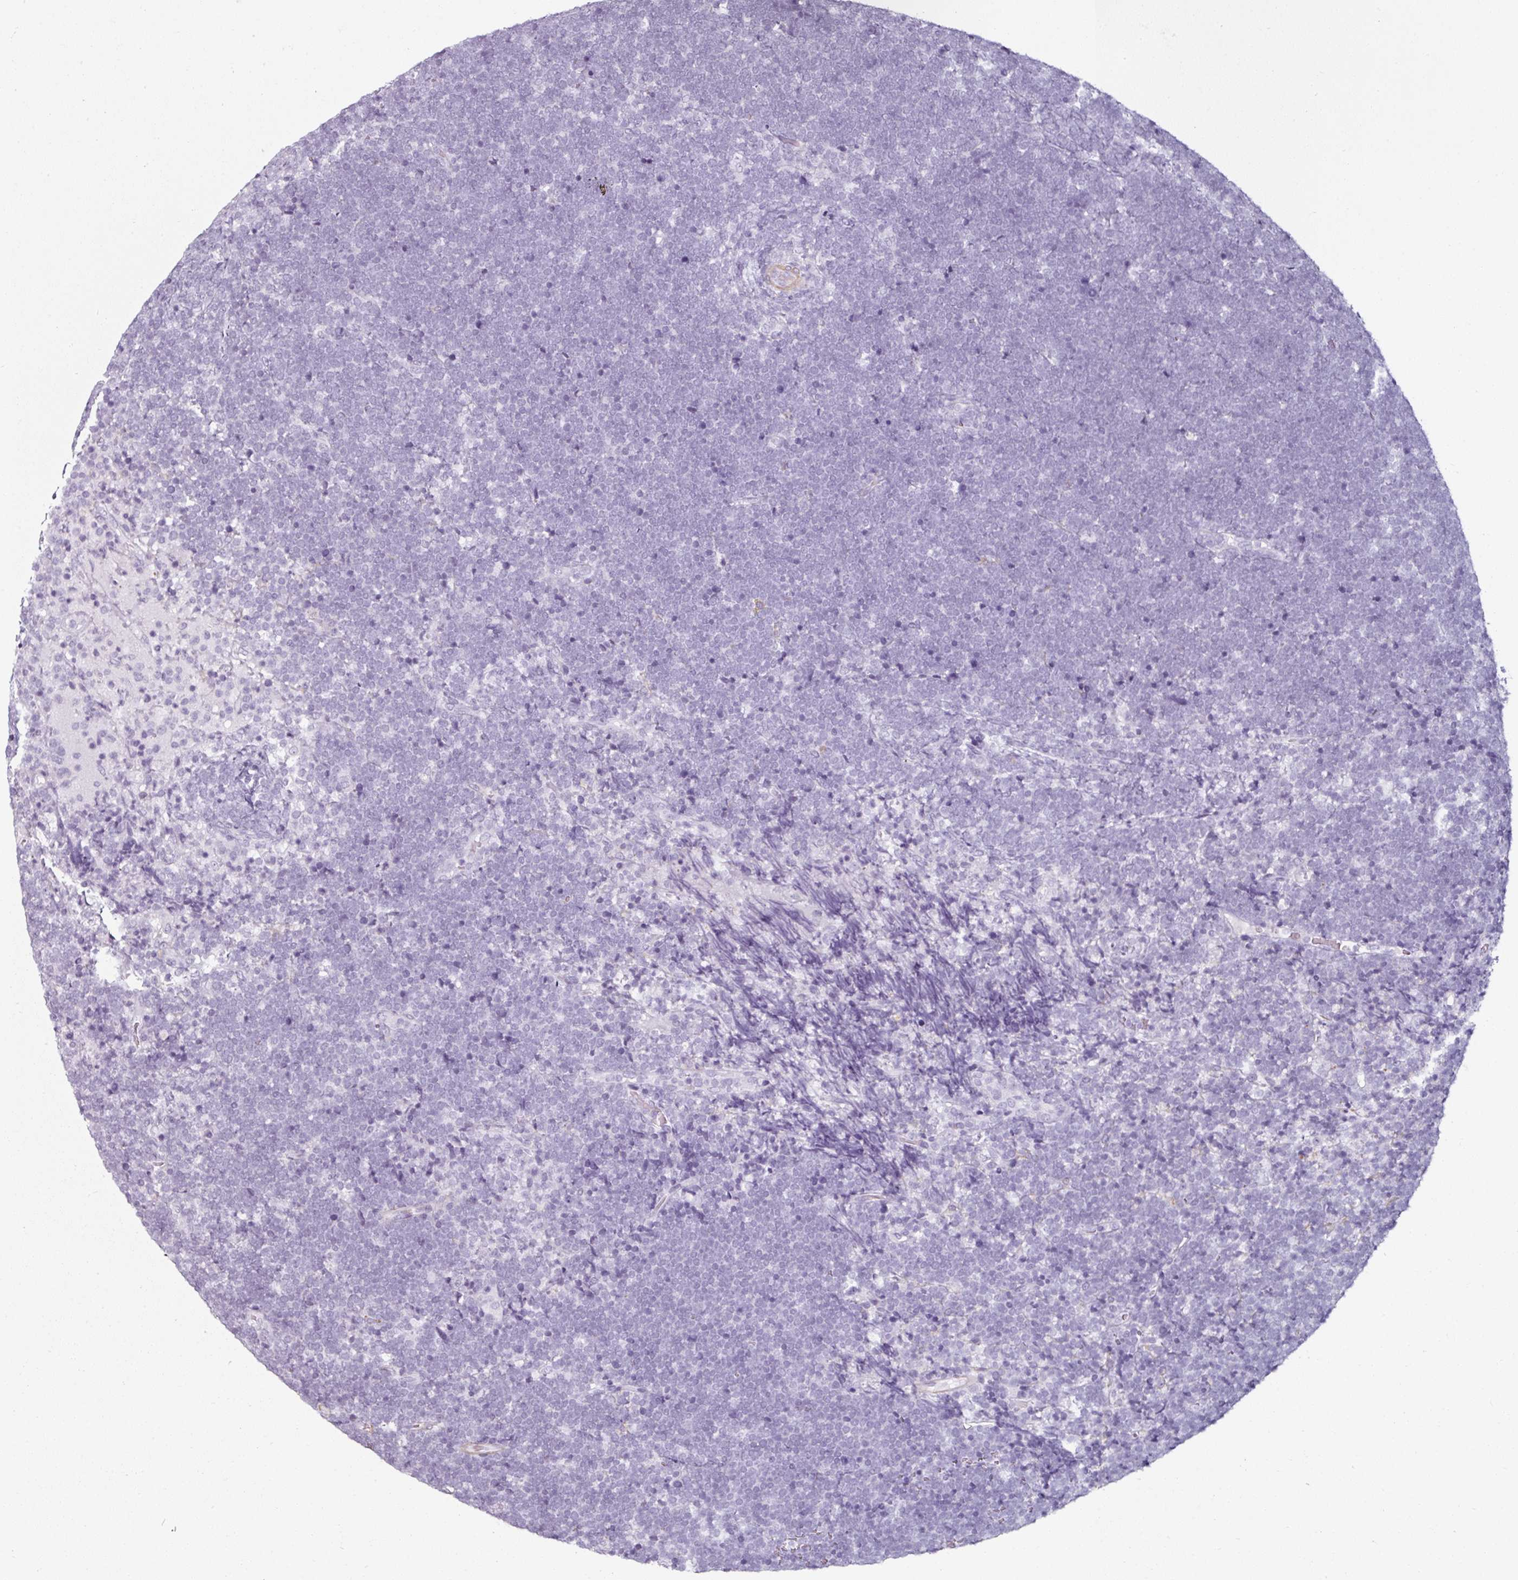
{"staining": {"intensity": "negative", "quantity": "none", "location": "none"}, "tissue": "lymphoma", "cell_type": "Tumor cells", "image_type": "cancer", "snomed": [{"axis": "morphology", "description": "Malignant lymphoma, non-Hodgkin's type, High grade"}, {"axis": "topography", "description": "Lymph node"}], "caption": "Protein analysis of lymphoma demonstrates no significant expression in tumor cells.", "gene": "CAP2", "patient": {"sex": "male", "age": 13}}